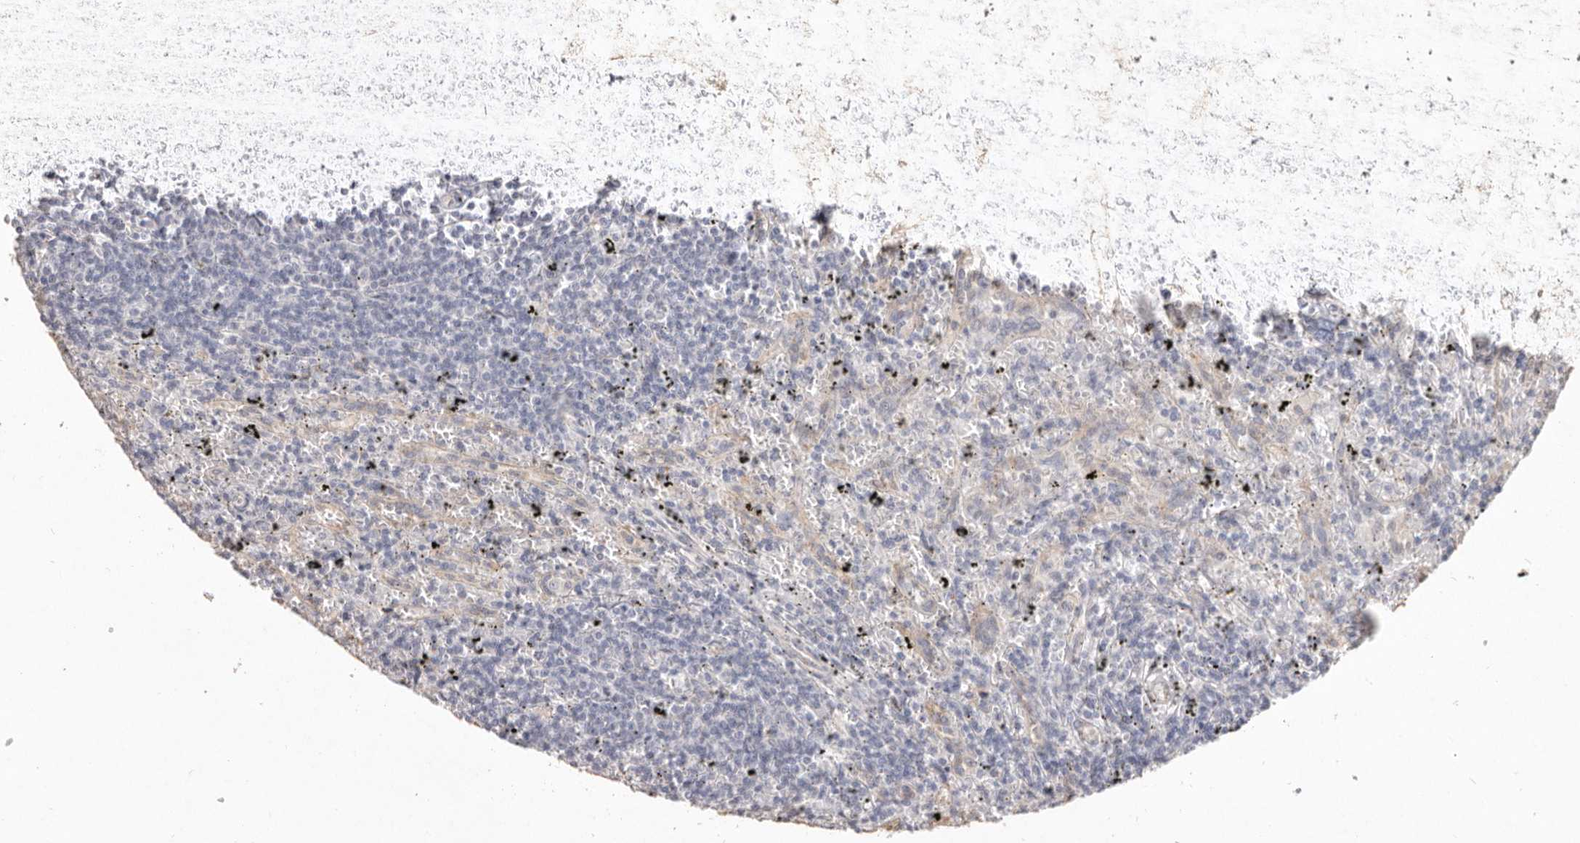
{"staining": {"intensity": "negative", "quantity": "none", "location": "none"}, "tissue": "lymphoma", "cell_type": "Tumor cells", "image_type": "cancer", "snomed": [{"axis": "morphology", "description": "Malignant lymphoma, non-Hodgkin's type, Low grade"}, {"axis": "topography", "description": "Spleen"}], "caption": "Tumor cells show no significant protein staining in malignant lymphoma, non-Hodgkin's type (low-grade).", "gene": "ZYG11B", "patient": {"sex": "male", "age": 76}}